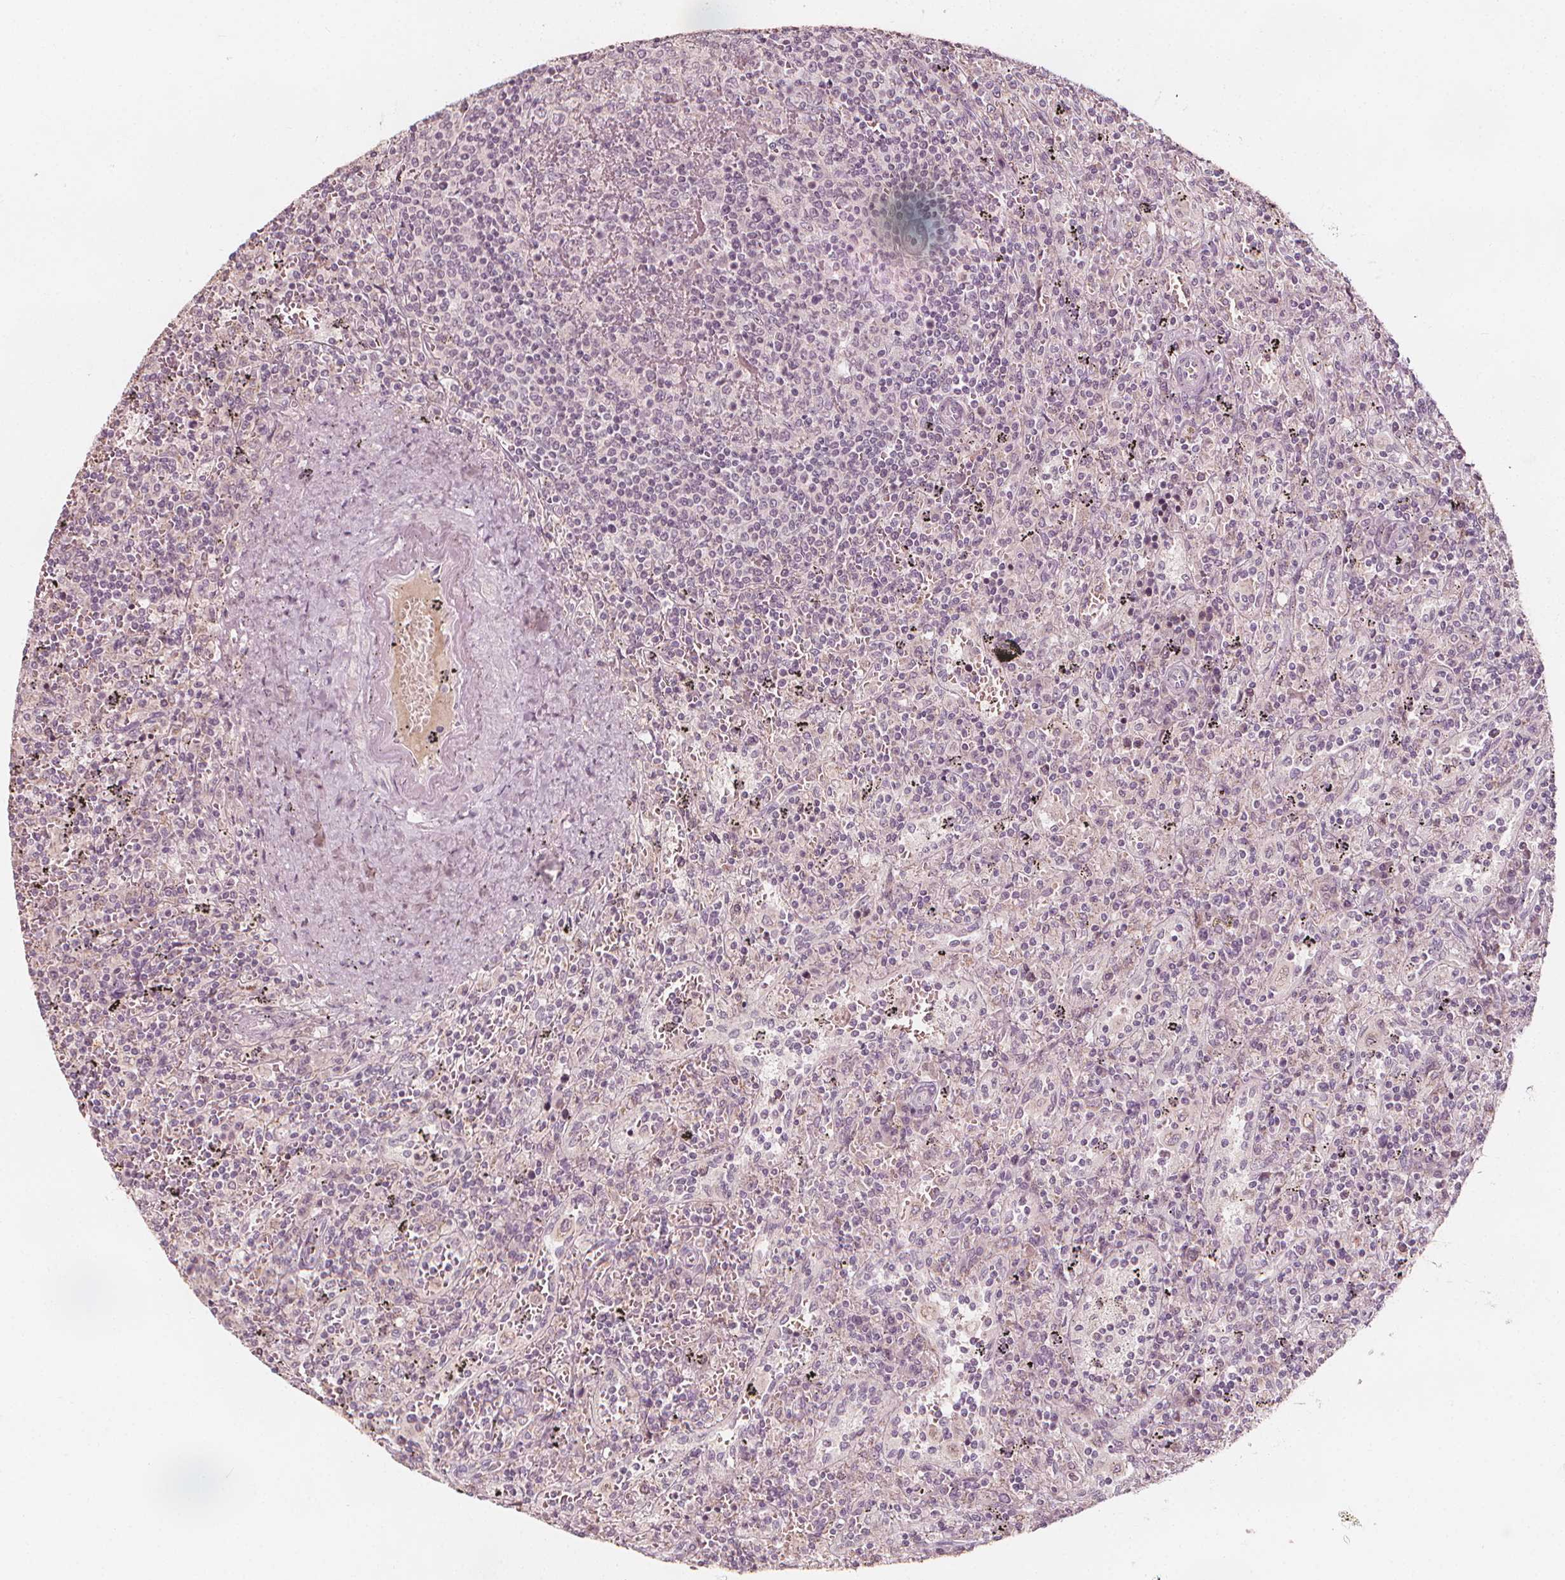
{"staining": {"intensity": "negative", "quantity": "none", "location": "none"}, "tissue": "lymphoma", "cell_type": "Tumor cells", "image_type": "cancer", "snomed": [{"axis": "morphology", "description": "Malignant lymphoma, non-Hodgkin's type, Low grade"}, {"axis": "topography", "description": "Spleen"}], "caption": "DAB immunohistochemical staining of low-grade malignant lymphoma, non-Hodgkin's type displays no significant expression in tumor cells.", "gene": "NPC1L1", "patient": {"sex": "male", "age": 62}}